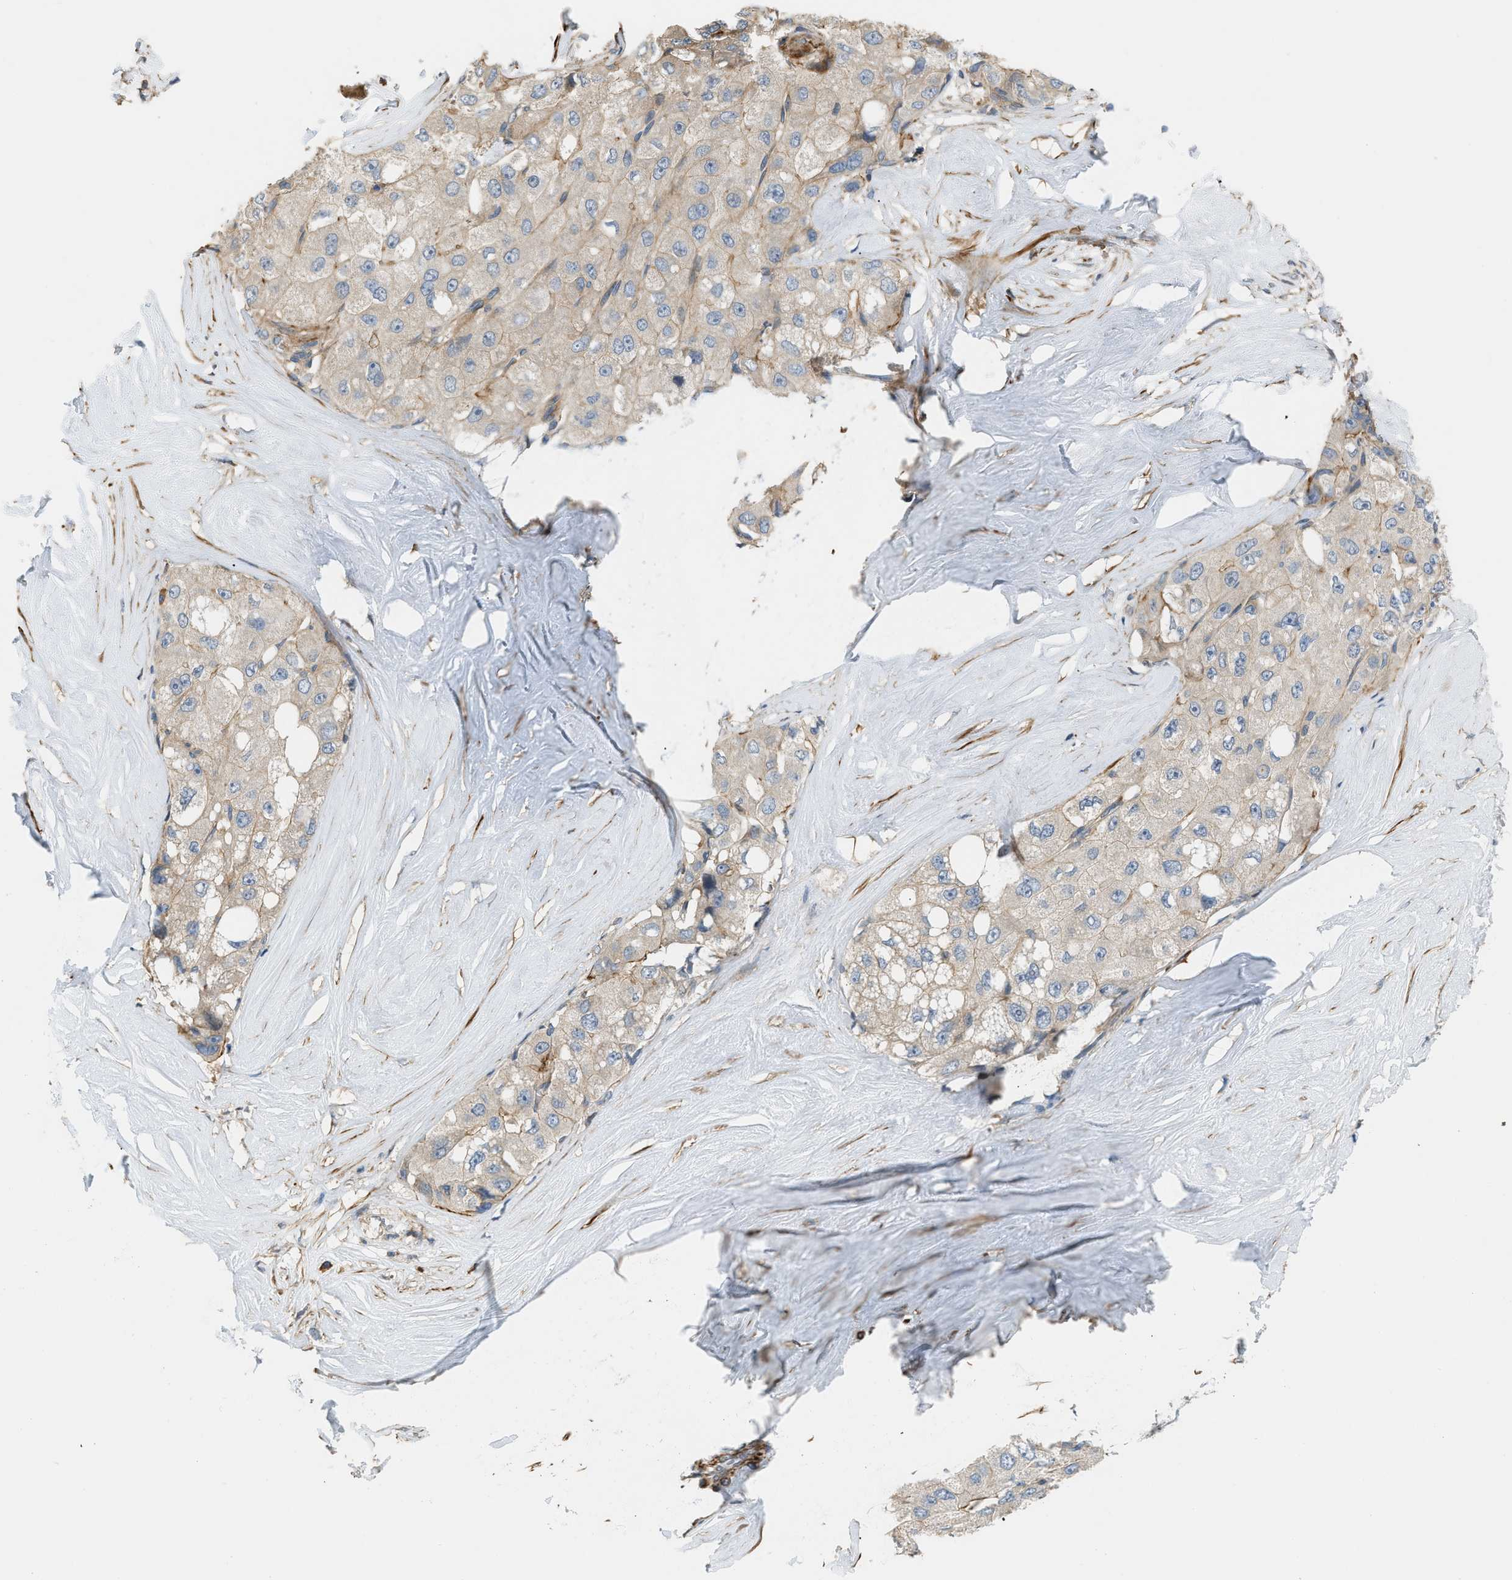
{"staining": {"intensity": "negative", "quantity": "none", "location": "none"}, "tissue": "liver cancer", "cell_type": "Tumor cells", "image_type": "cancer", "snomed": [{"axis": "morphology", "description": "Carcinoma, Hepatocellular, NOS"}, {"axis": "topography", "description": "Liver"}], "caption": "Liver hepatocellular carcinoma stained for a protein using IHC exhibits no expression tumor cells.", "gene": "BTN3A2", "patient": {"sex": "male", "age": 80}}